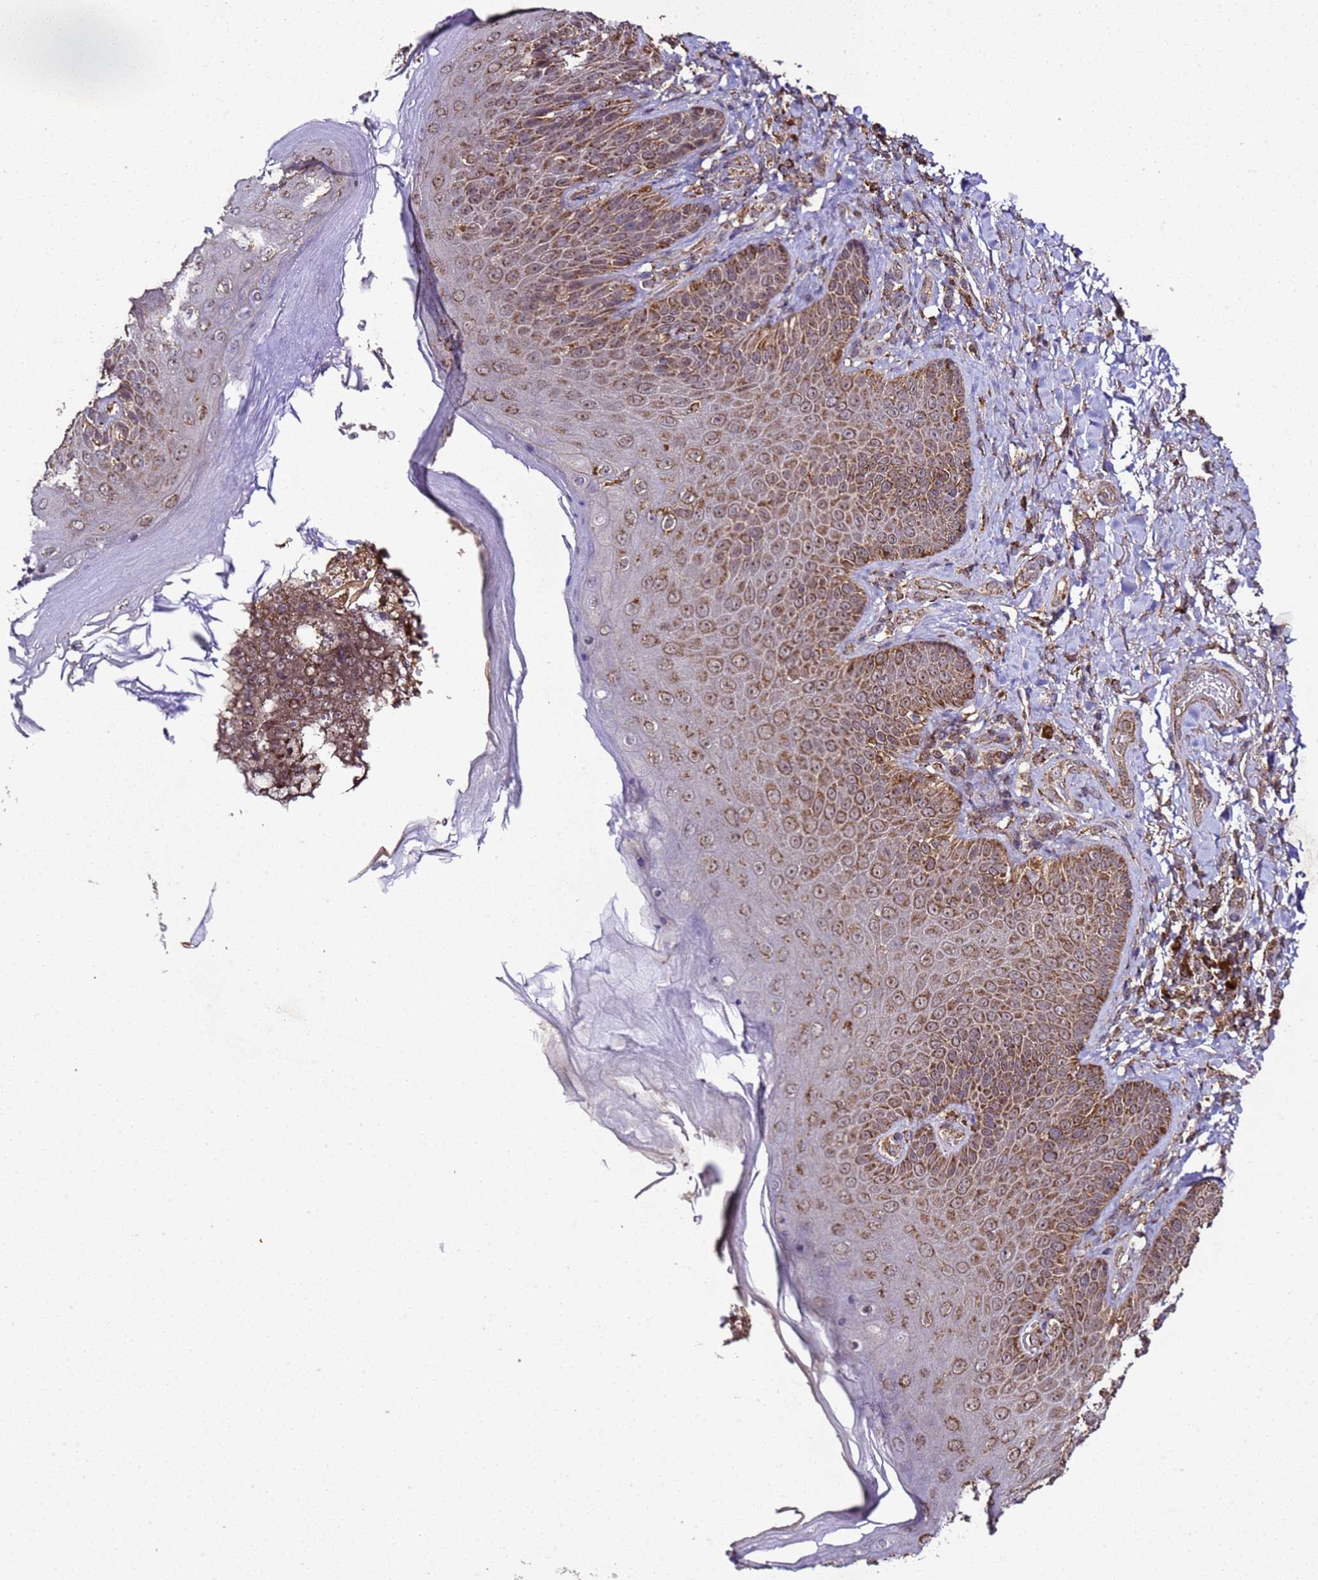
{"staining": {"intensity": "moderate", "quantity": ">75%", "location": "cytoplasmic/membranous"}, "tissue": "skin", "cell_type": "Epidermal cells", "image_type": "normal", "snomed": [{"axis": "morphology", "description": "Normal tissue, NOS"}, {"axis": "topography", "description": "Anal"}], "caption": "The micrograph demonstrates immunohistochemical staining of normal skin. There is moderate cytoplasmic/membranous positivity is seen in about >75% of epidermal cells.", "gene": "HSPBAP1", "patient": {"sex": "female", "age": 89}}